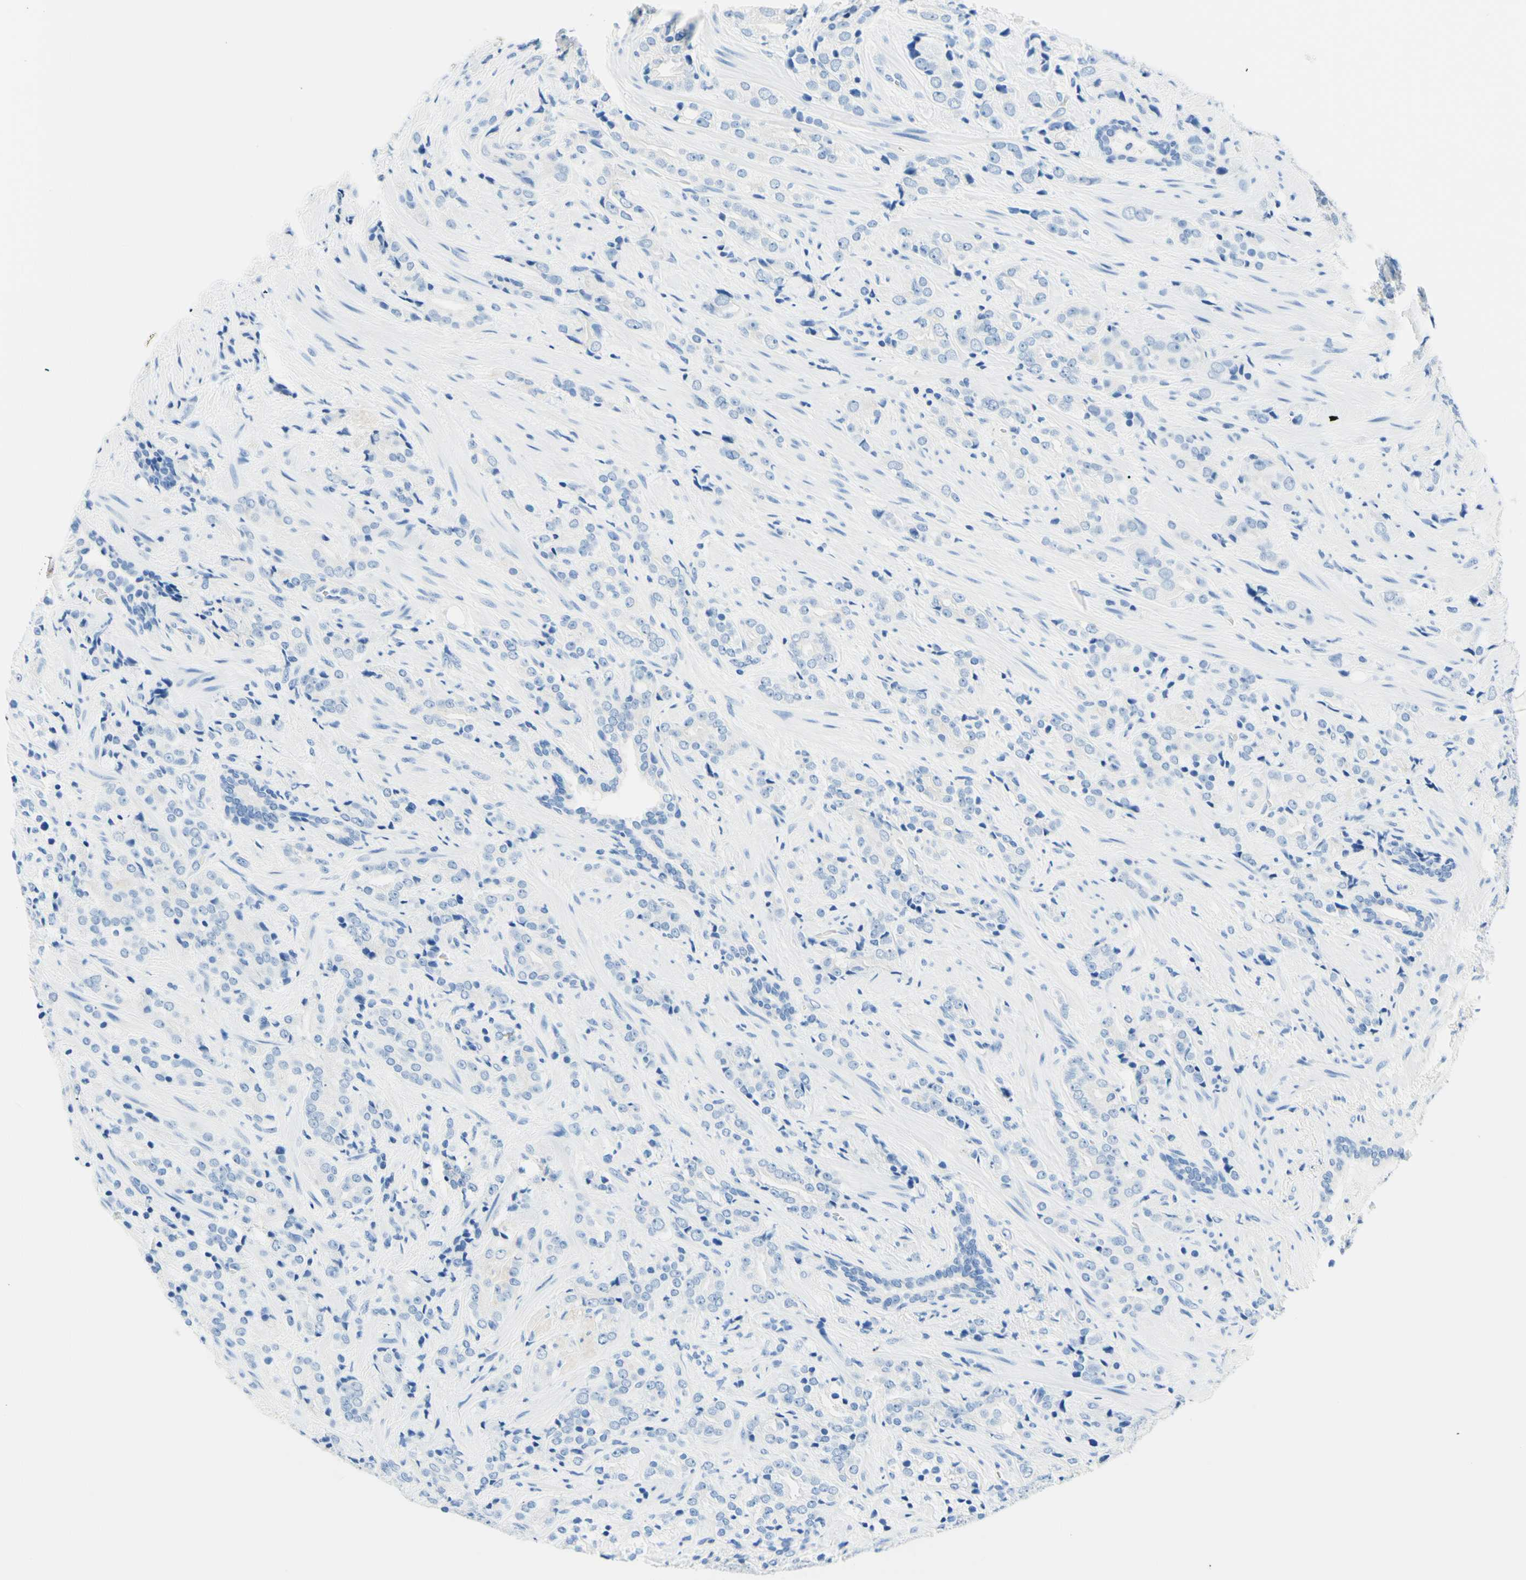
{"staining": {"intensity": "negative", "quantity": "none", "location": "none"}, "tissue": "prostate cancer", "cell_type": "Tumor cells", "image_type": "cancer", "snomed": [{"axis": "morphology", "description": "Adenocarcinoma, High grade"}, {"axis": "topography", "description": "Prostate"}], "caption": "IHC image of neoplastic tissue: human high-grade adenocarcinoma (prostate) stained with DAB reveals no significant protein positivity in tumor cells. Nuclei are stained in blue.", "gene": "HPCA", "patient": {"sex": "male", "age": 71}}